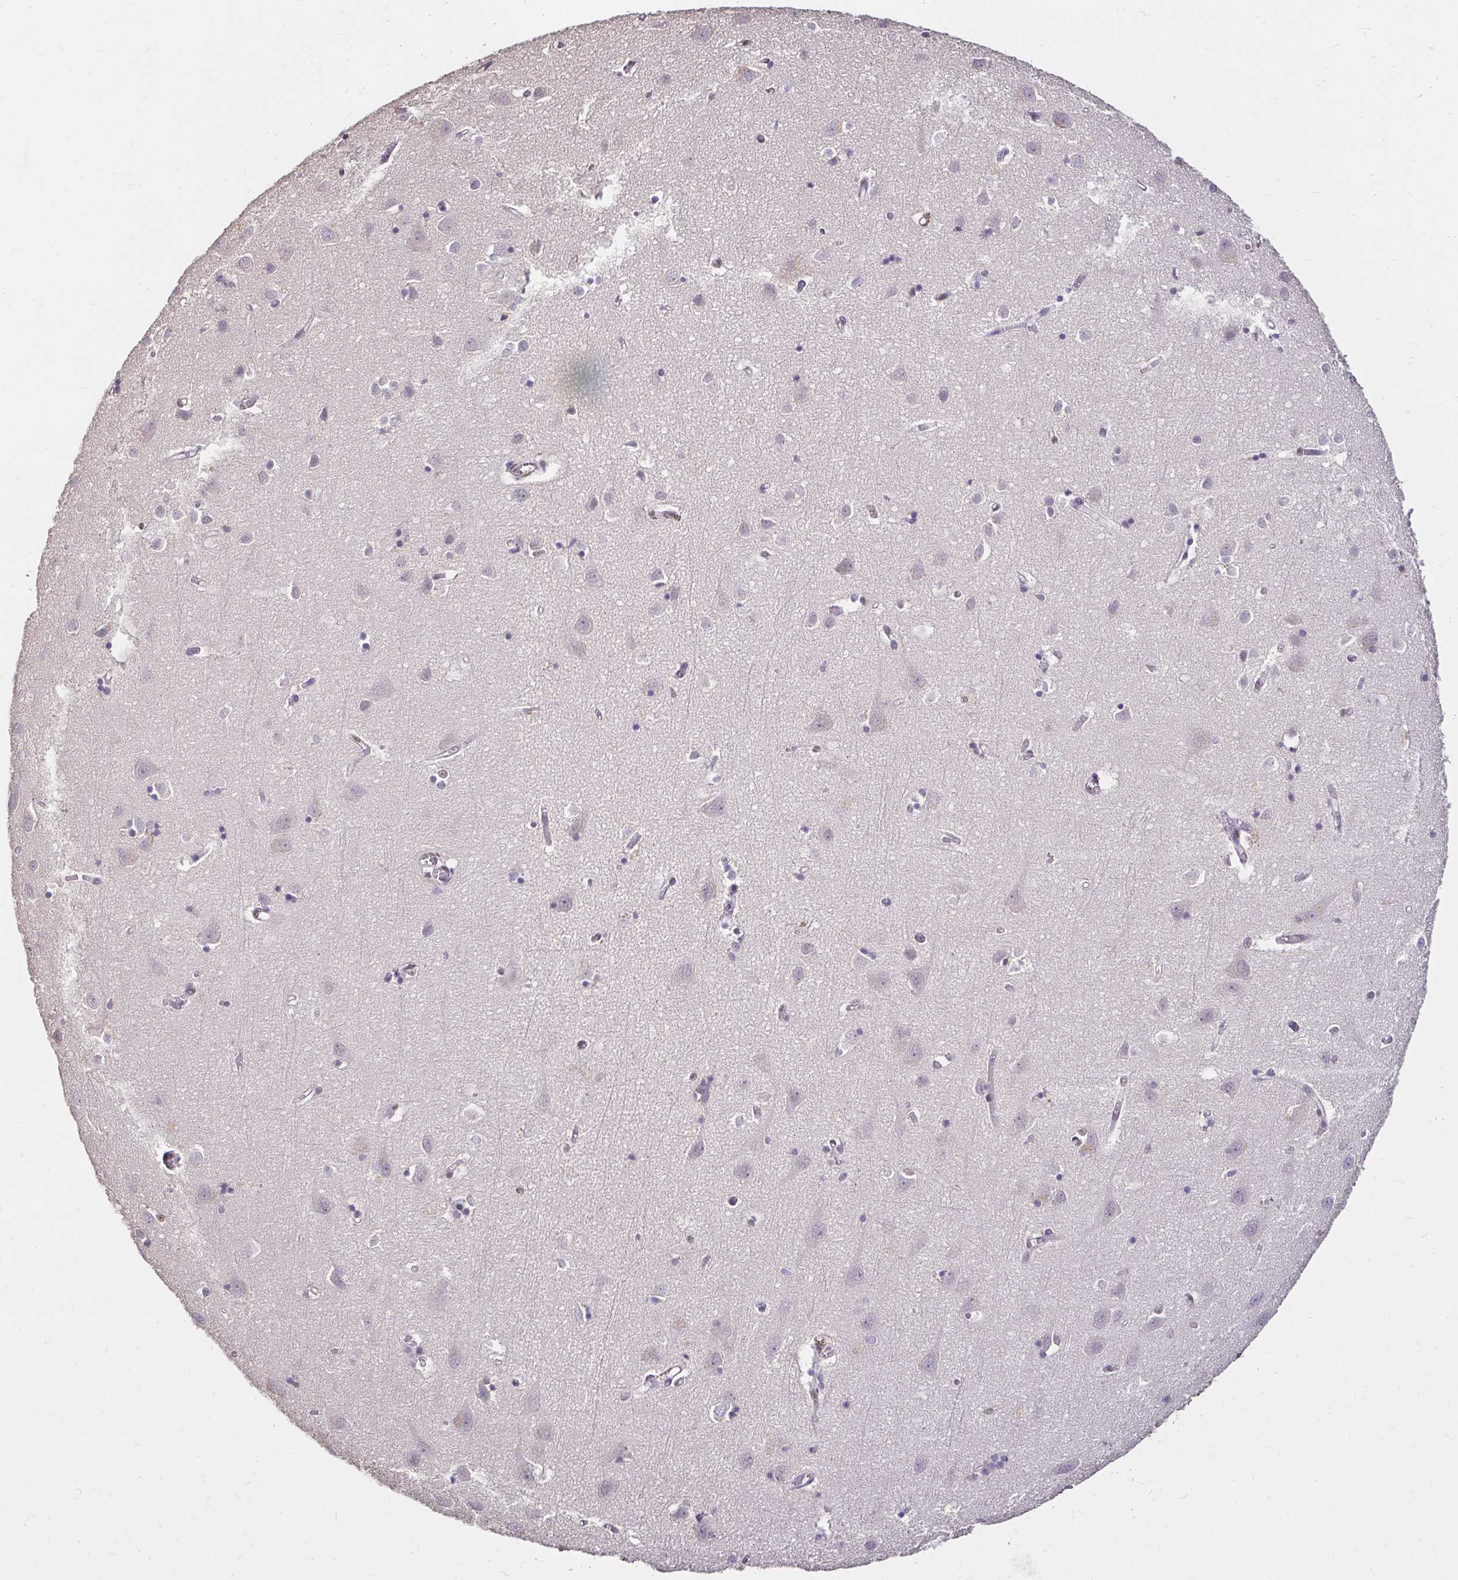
{"staining": {"intensity": "negative", "quantity": "none", "location": "none"}, "tissue": "cerebral cortex", "cell_type": "Endothelial cells", "image_type": "normal", "snomed": [{"axis": "morphology", "description": "Normal tissue, NOS"}, {"axis": "topography", "description": "Cerebral cortex"}], "caption": "IHC of unremarkable cerebral cortex demonstrates no staining in endothelial cells.", "gene": "RIMS4", "patient": {"sex": "male", "age": 70}}